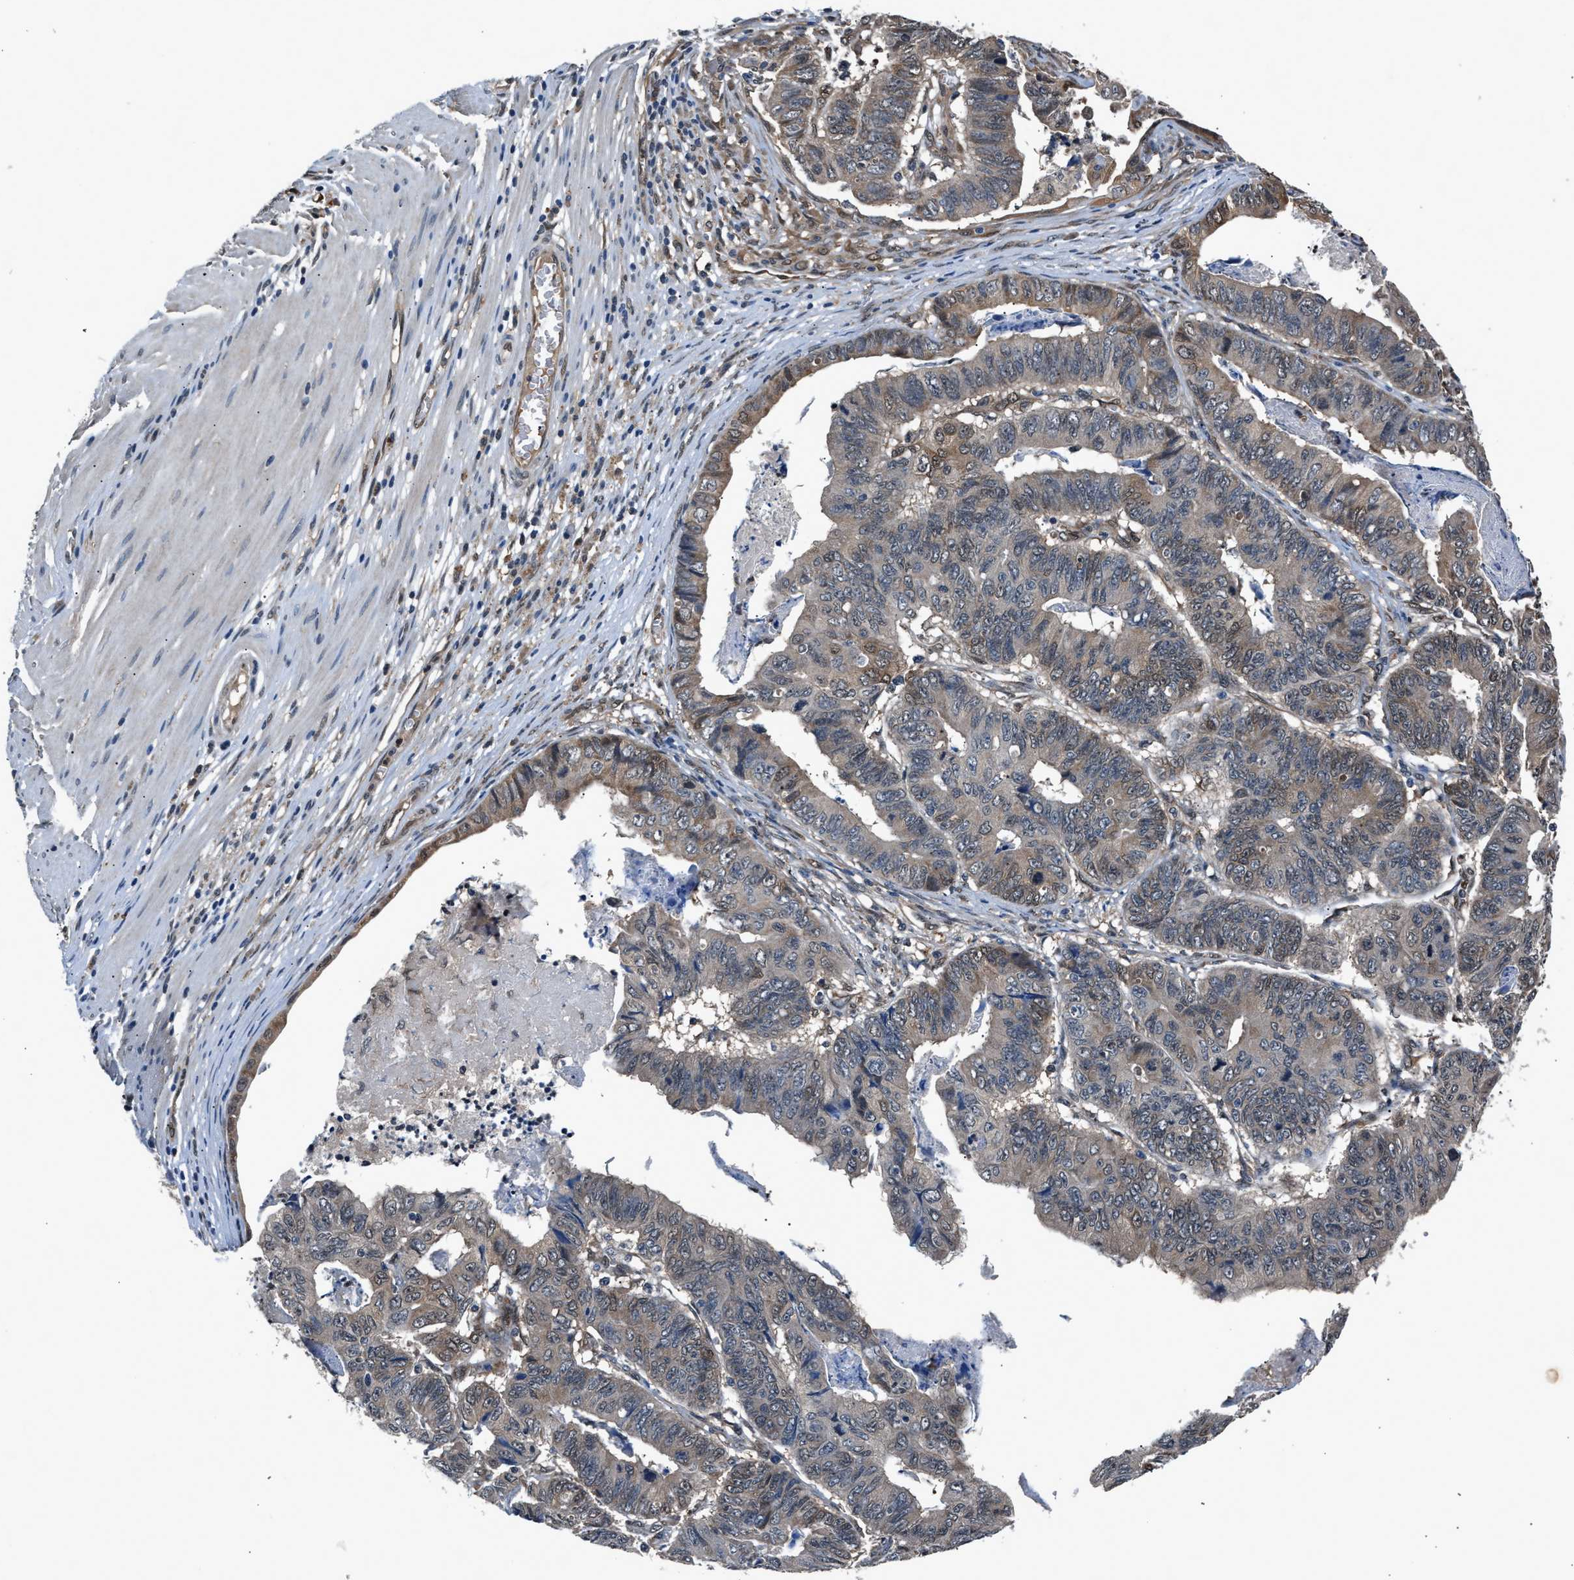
{"staining": {"intensity": "weak", "quantity": "25%-75%", "location": "cytoplasmic/membranous"}, "tissue": "stomach cancer", "cell_type": "Tumor cells", "image_type": "cancer", "snomed": [{"axis": "morphology", "description": "Adenocarcinoma, NOS"}, {"axis": "topography", "description": "Stomach, lower"}], "caption": "High-magnification brightfield microscopy of stomach cancer stained with DAB (brown) and counterstained with hematoxylin (blue). tumor cells exhibit weak cytoplasmic/membranous positivity is appreciated in about25%-75% of cells. The staining was performed using DAB (3,3'-diaminobenzidine), with brown indicating positive protein expression. Nuclei are stained blue with hematoxylin.", "gene": "TP53I3", "patient": {"sex": "male", "age": 77}}